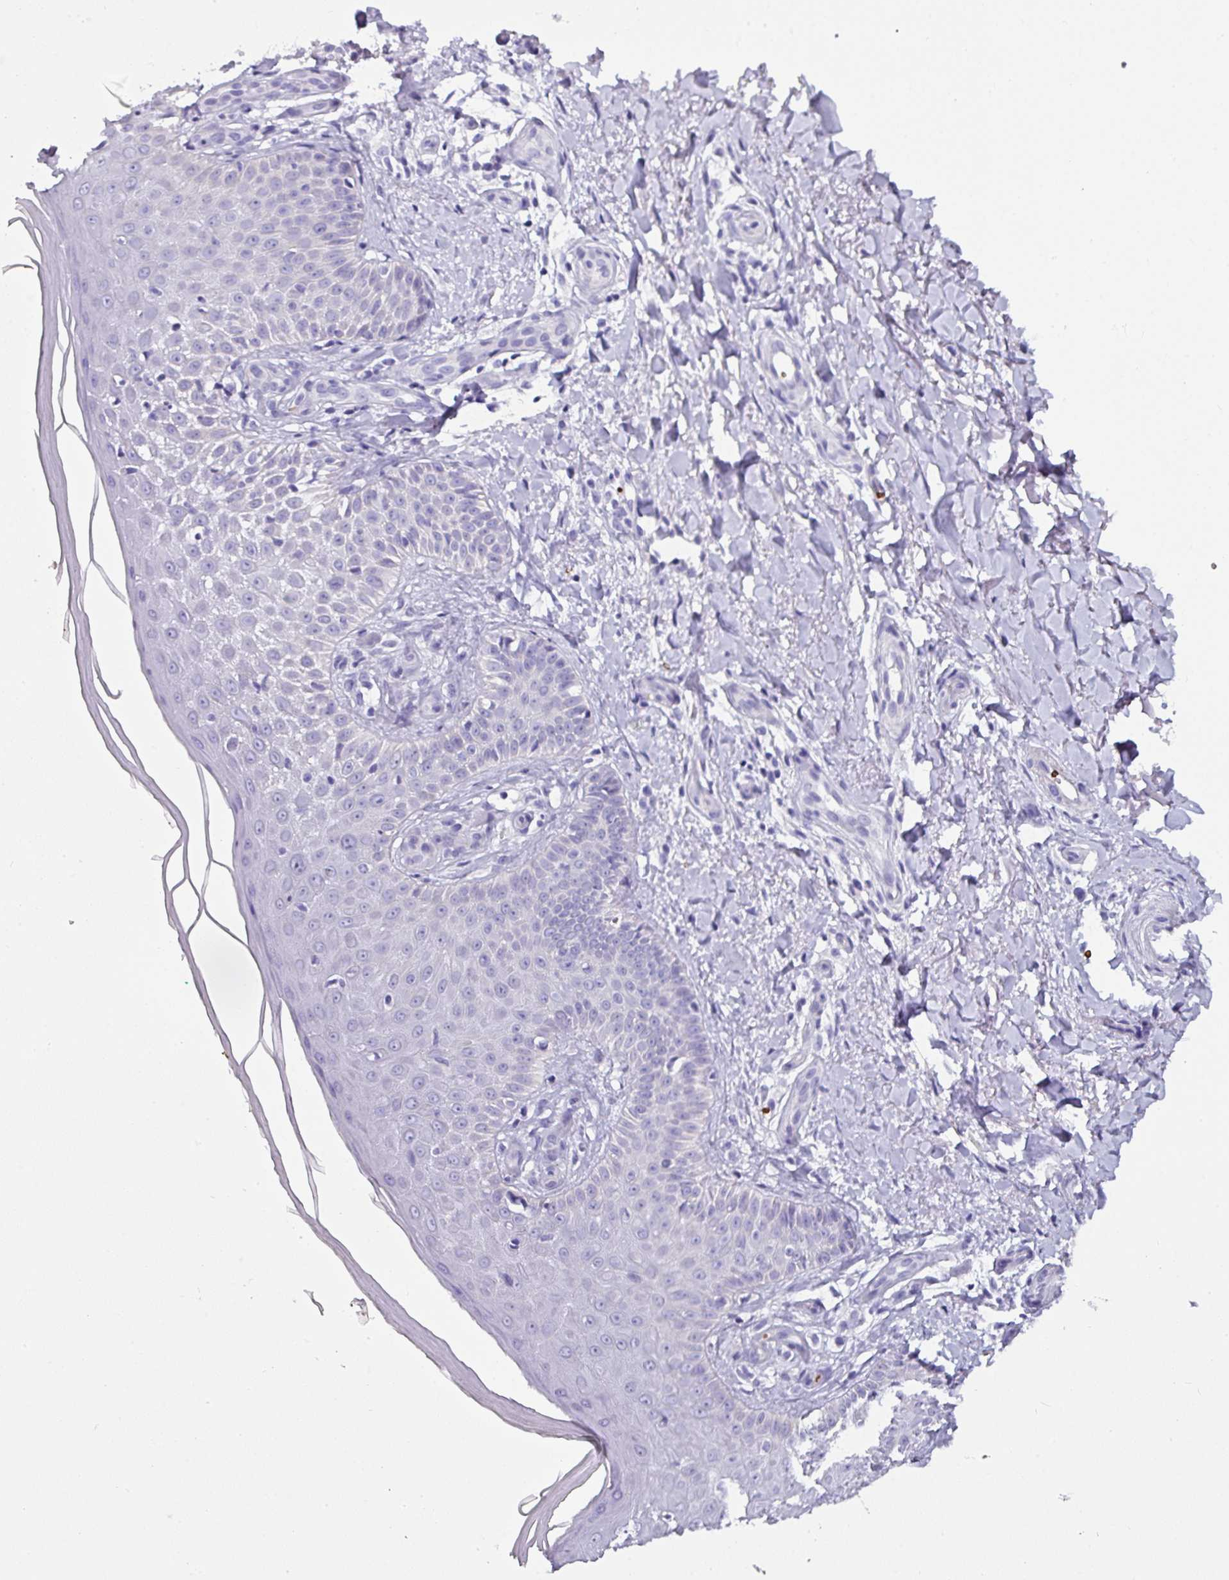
{"staining": {"intensity": "negative", "quantity": "none", "location": "none"}, "tissue": "skin", "cell_type": "Fibroblasts", "image_type": "normal", "snomed": [{"axis": "morphology", "description": "Normal tissue, NOS"}, {"axis": "topography", "description": "Skin"}], "caption": "This photomicrograph is of unremarkable skin stained with immunohistochemistry (IHC) to label a protein in brown with the nuclei are counter-stained blue. There is no positivity in fibroblasts.", "gene": "NAPSA", "patient": {"sex": "male", "age": 81}}